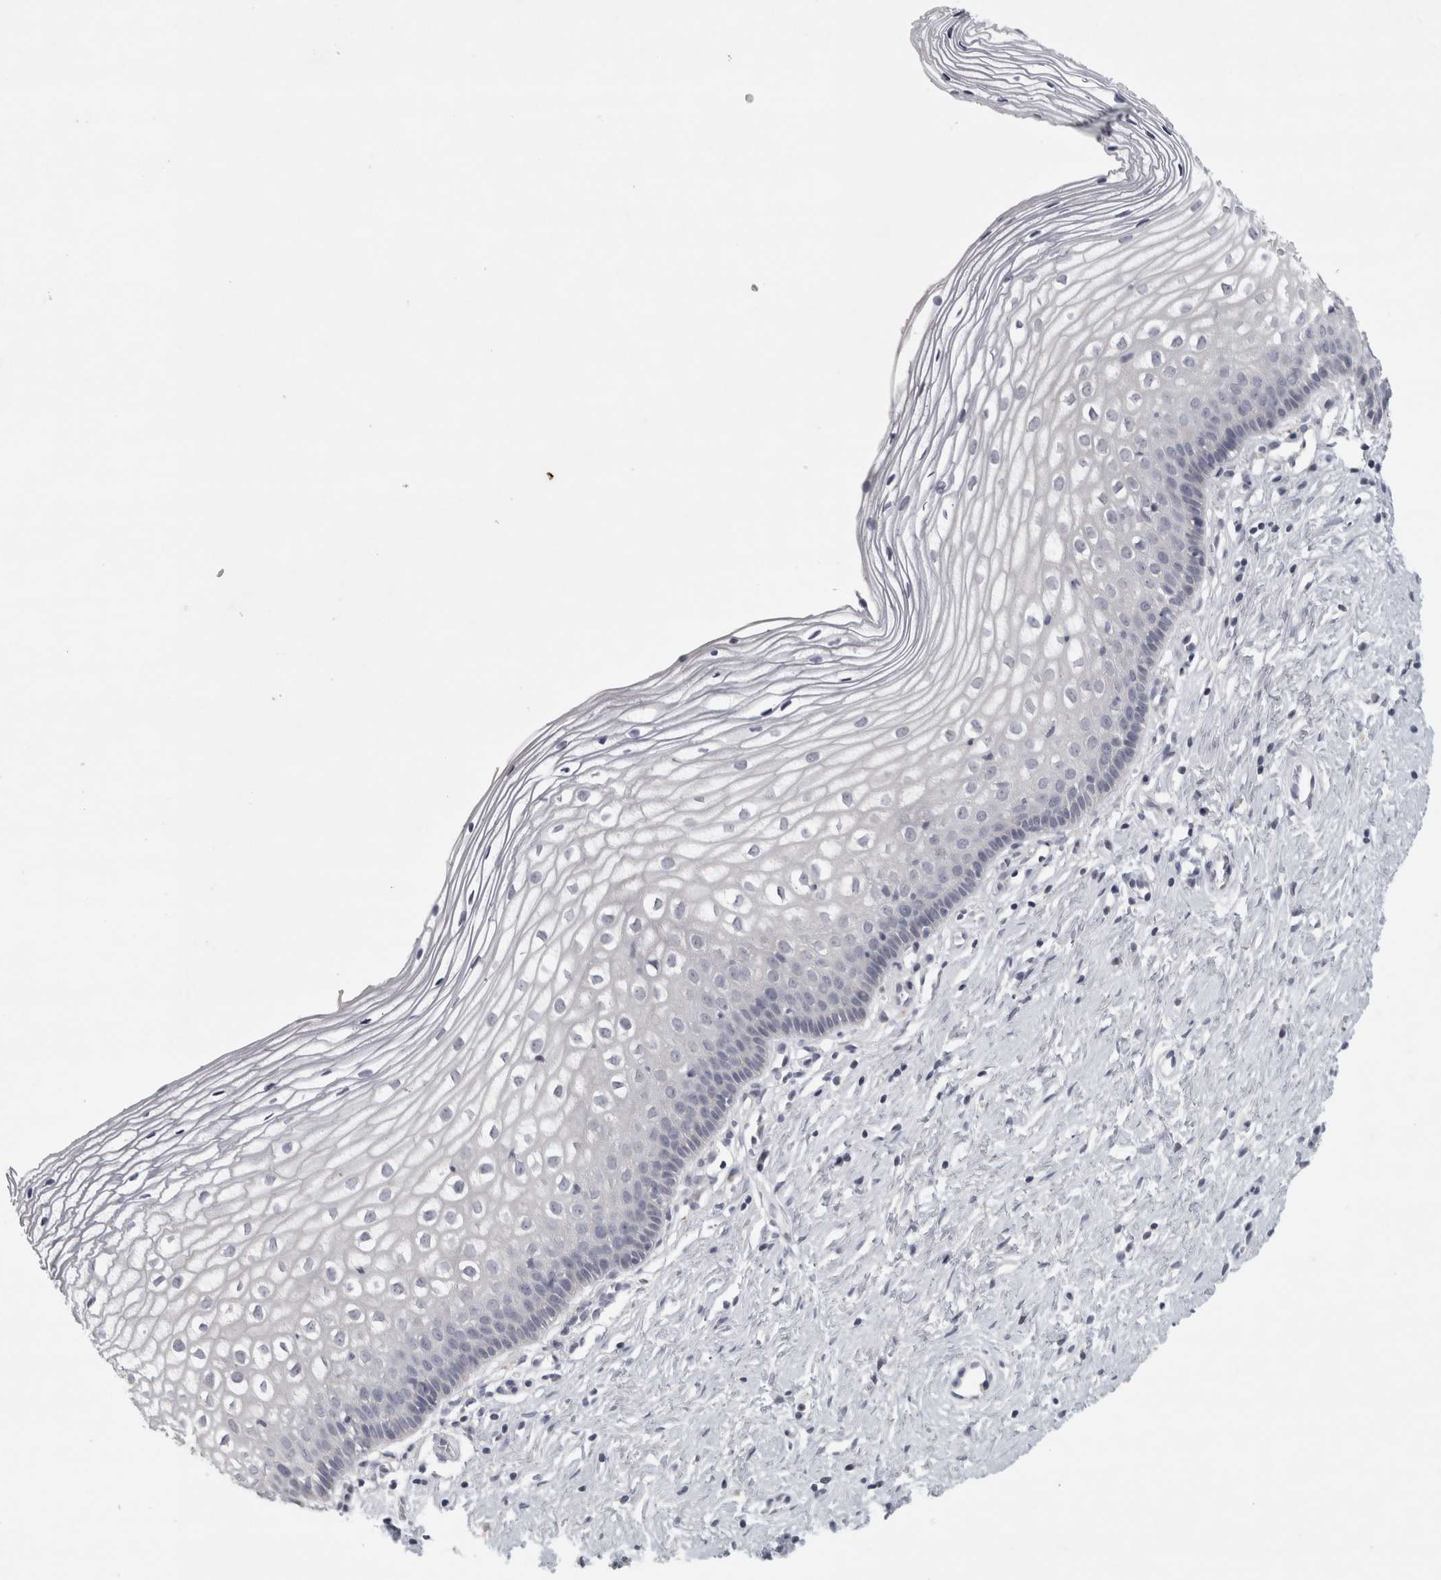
{"staining": {"intensity": "negative", "quantity": "none", "location": "none"}, "tissue": "cervix", "cell_type": "Glandular cells", "image_type": "normal", "snomed": [{"axis": "morphology", "description": "Normal tissue, NOS"}, {"axis": "topography", "description": "Cervix"}], "caption": "This is an immunohistochemistry (IHC) histopathology image of normal human cervix. There is no positivity in glandular cells.", "gene": "PTPRN2", "patient": {"sex": "female", "age": 27}}